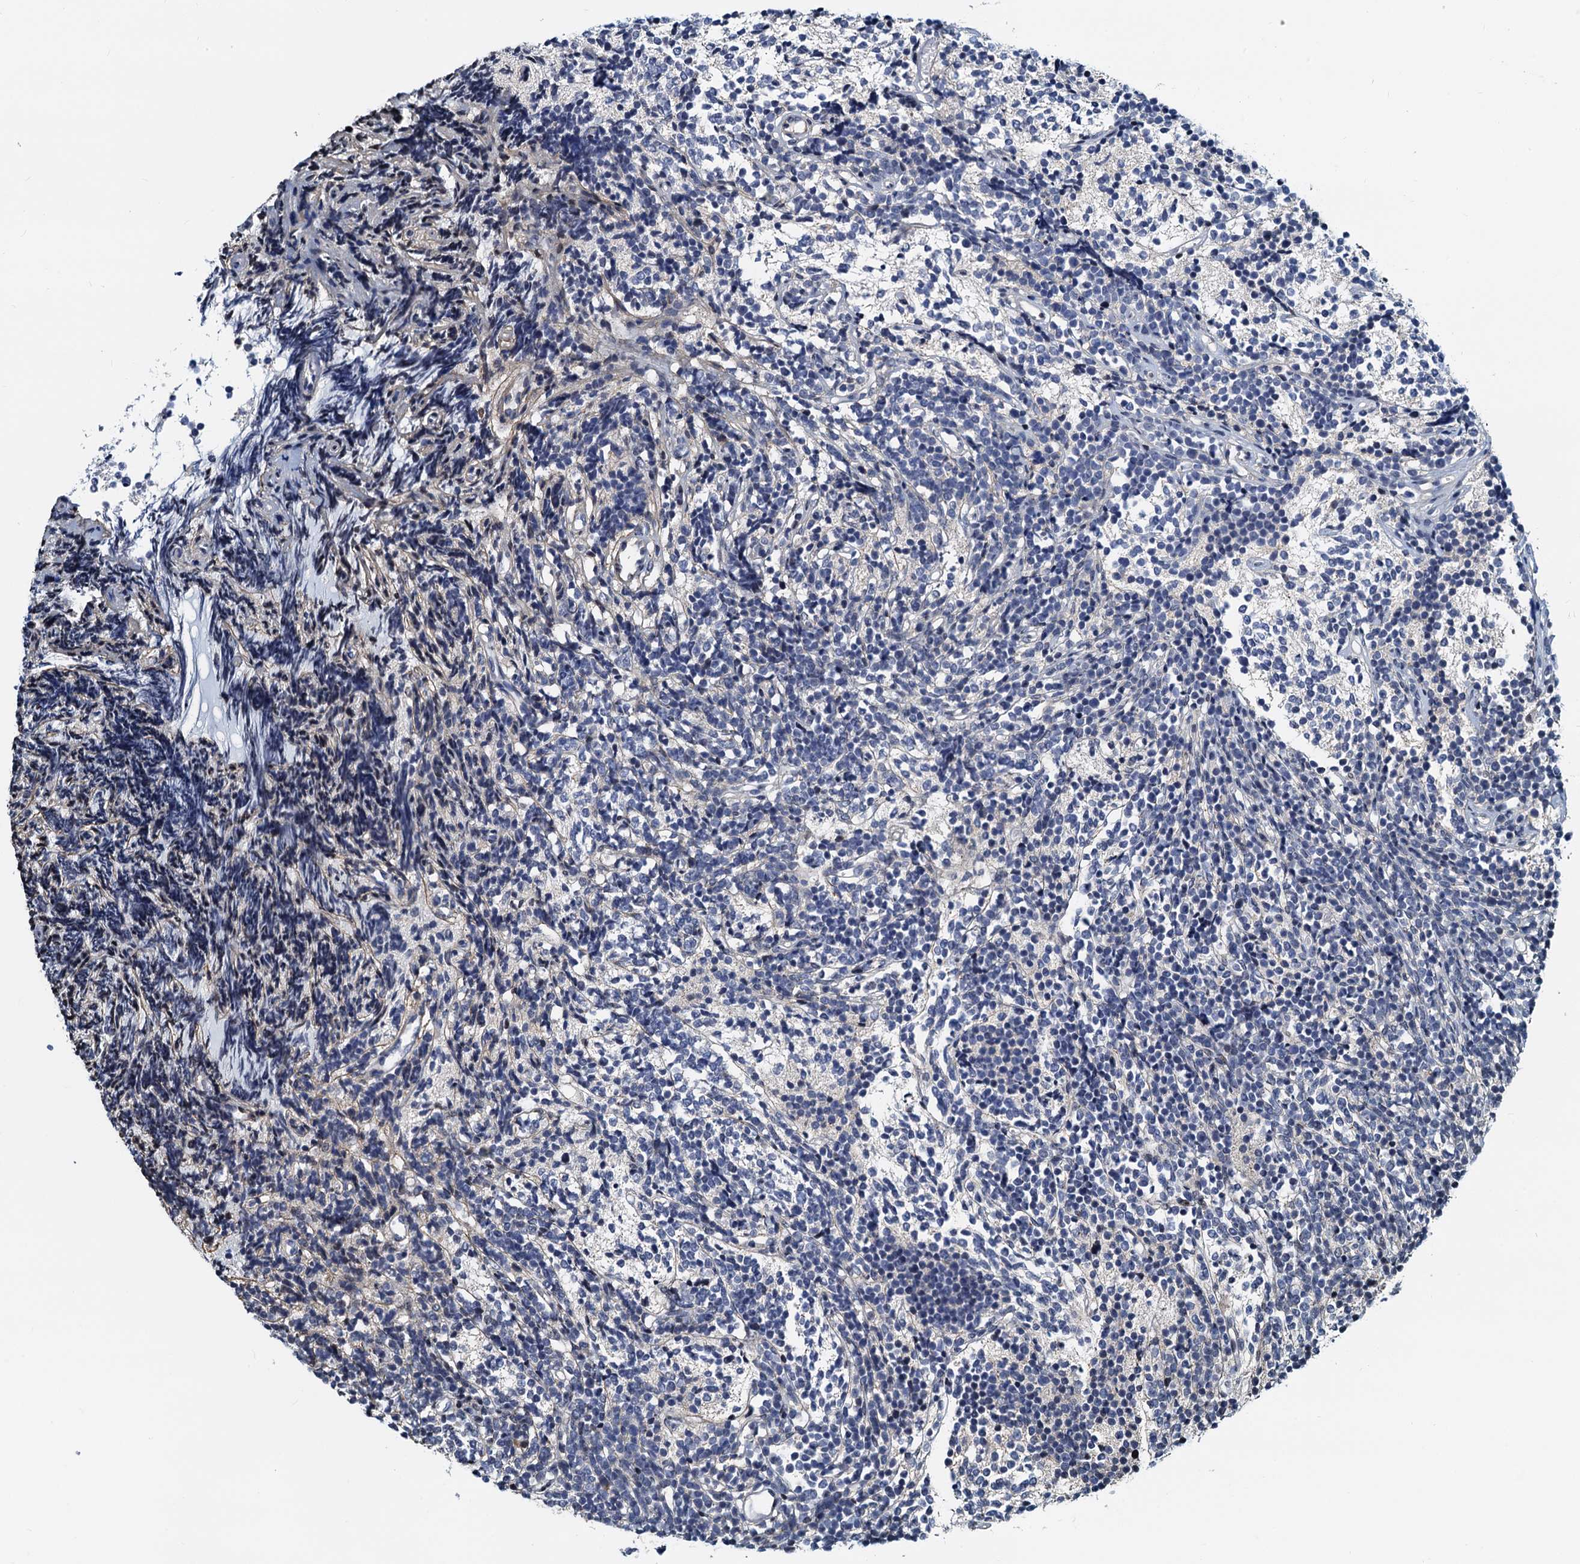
{"staining": {"intensity": "negative", "quantity": "none", "location": "none"}, "tissue": "glioma", "cell_type": "Tumor cells", "image_type": "cancer", "snomed": [{"axis": "morphology", "description": "Glioma, malignant, Low grade"}, {"axis": "topography", "description": "Brain"}], "caption": "Human malignant glioma (low-grade) stained for a protein using IHC exhibits no staining in tumor cells.", "gene": "PTGES3", "patient": {"sex": "female", "age": 1}}